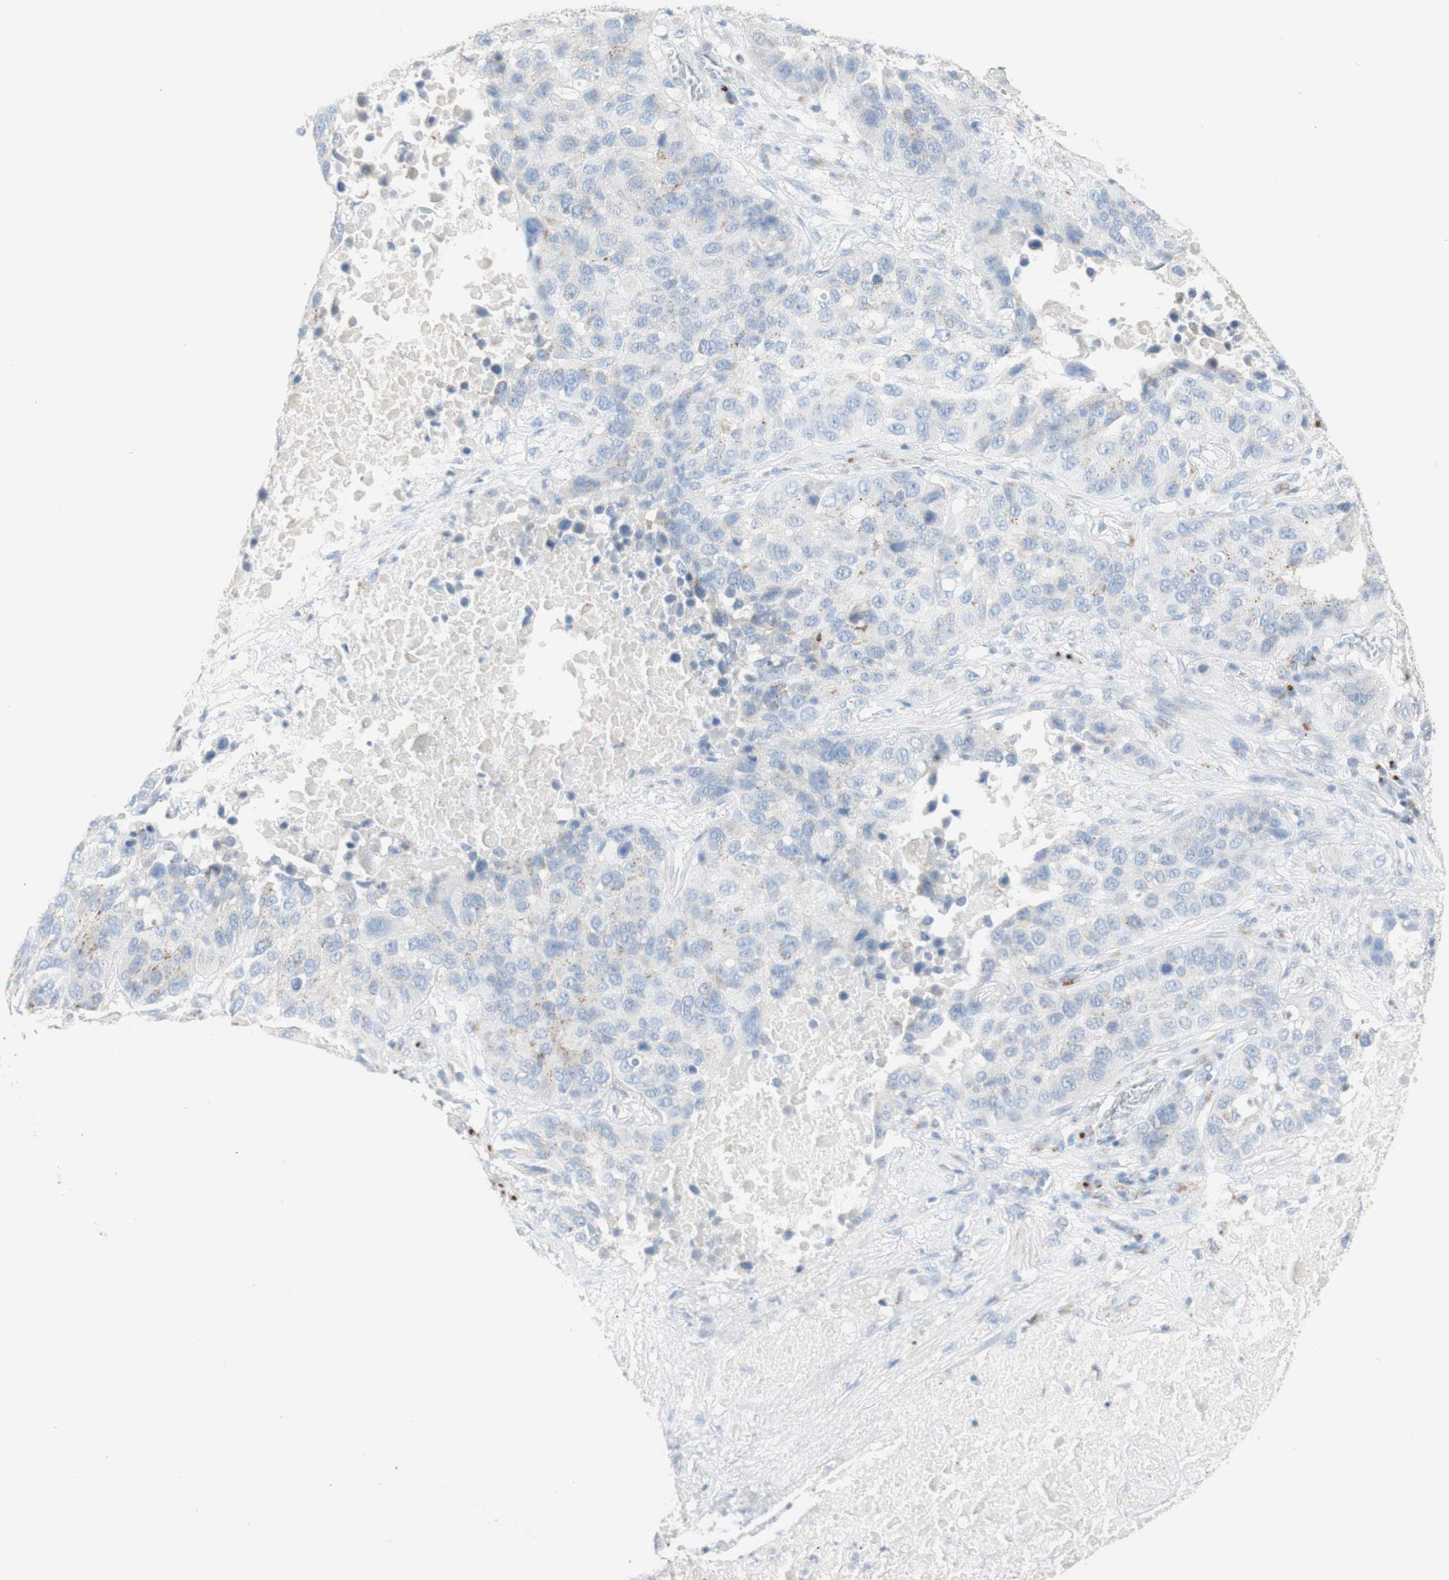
{"staining": {"intensity": "weak", "quantity": "25%-75%", "location": "cytoplasmic/membranous"}, "tissue": "lung cancer", "cell_type": "Tumor cells", "image_type": "cancer", "snomed": [{"axis": "morphology", "description": "Squamous cell carcinoma, NOS"}, {"axis": "topography", "description": "Lung"}], "caption": "An IHC photomicrograph of tumor tissue is shown. Protein staining in brown highlights weak cytoplasmic/membranous positivity in squamous cell carcinoma (lung) within tumor cells.", "gene": "MANEA", "patient": {"sex": "male", "age": 57}}